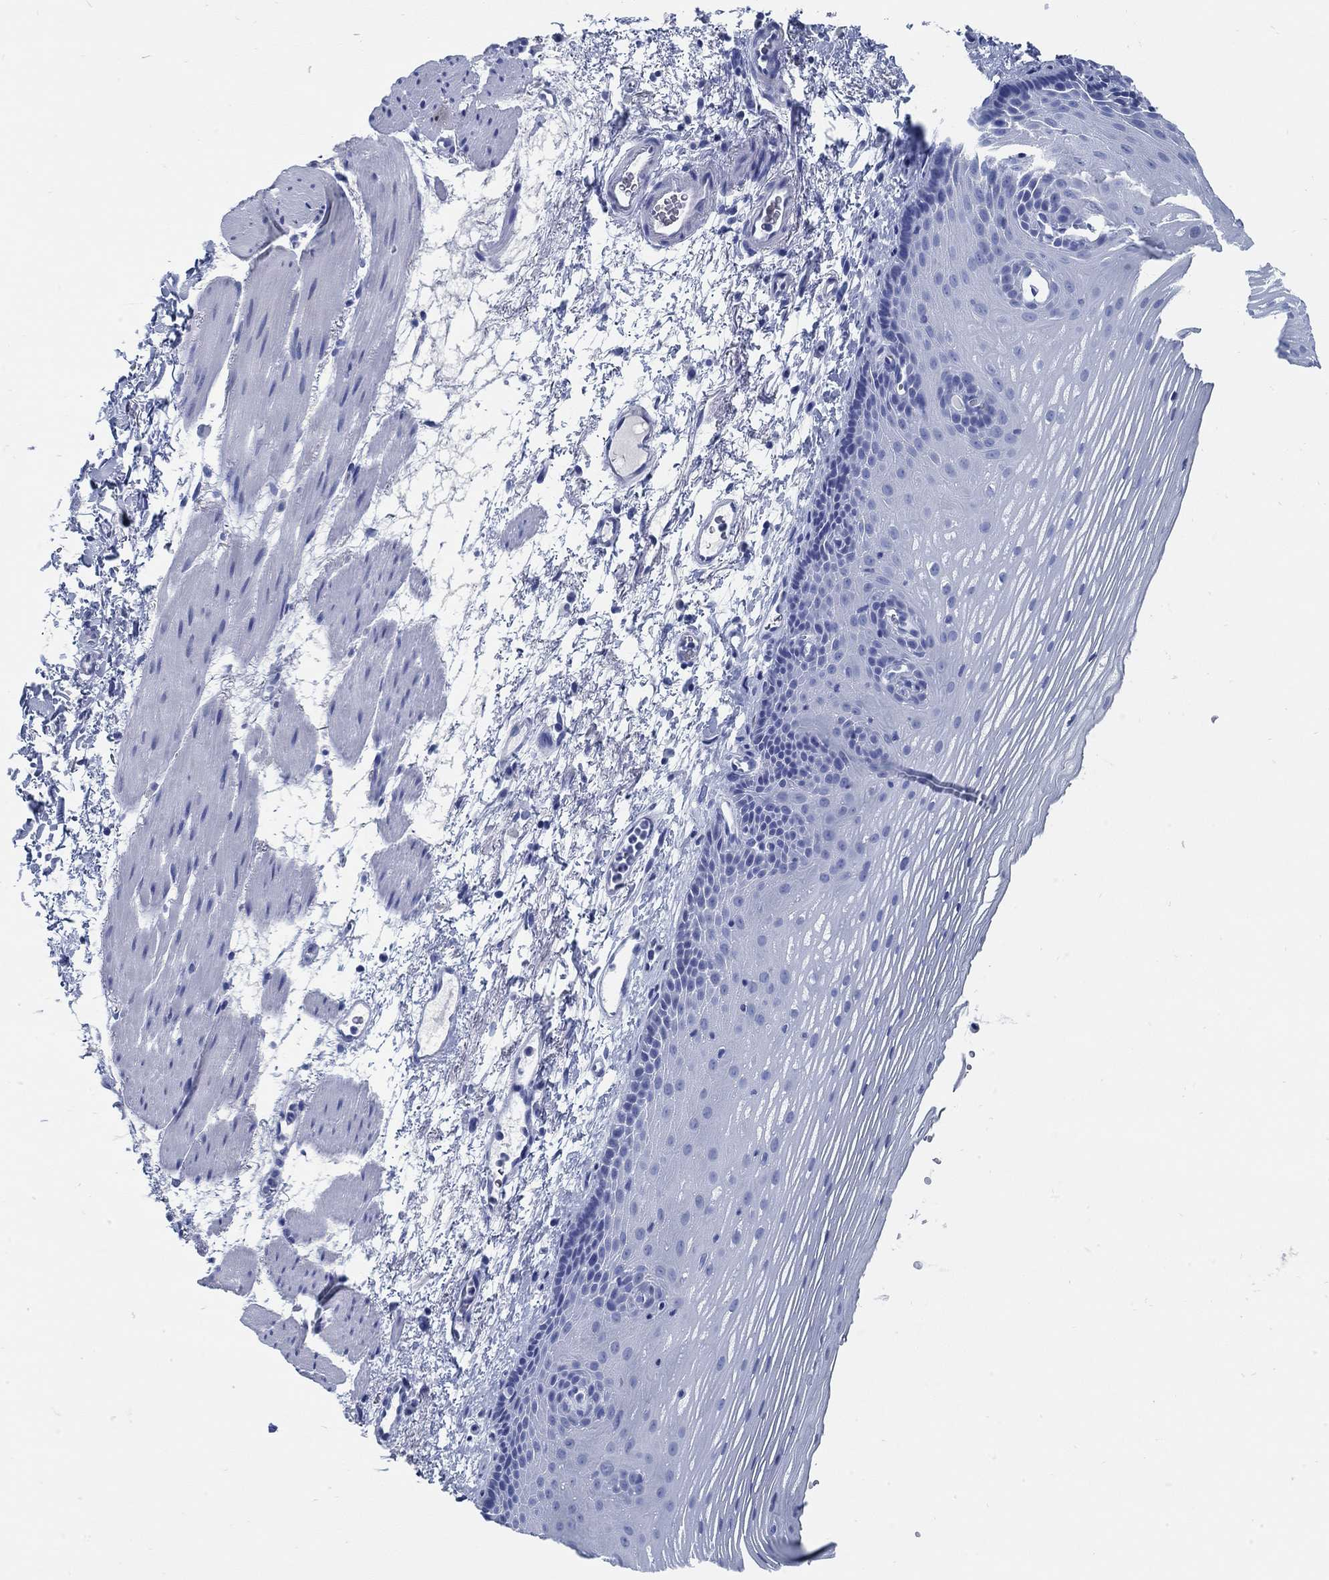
{"staining": {"intensity": "negative", "quantity": "none", "location": "none"}, "tissue": "esophagus", "cell_type": "Squamous epithelial cells", "image_type": "normal", "snomed": [{"axis": "morphology", "description": "Normal tissue, NOS"}, {"axis": "topography", "description": "Esophagus"}], "caption": "The photomicrograph displays no staining of squamous epithelial cells in benign esophagus.", "gene": "SLC45A1", "patient": {"sex": "male", "age": 76}}